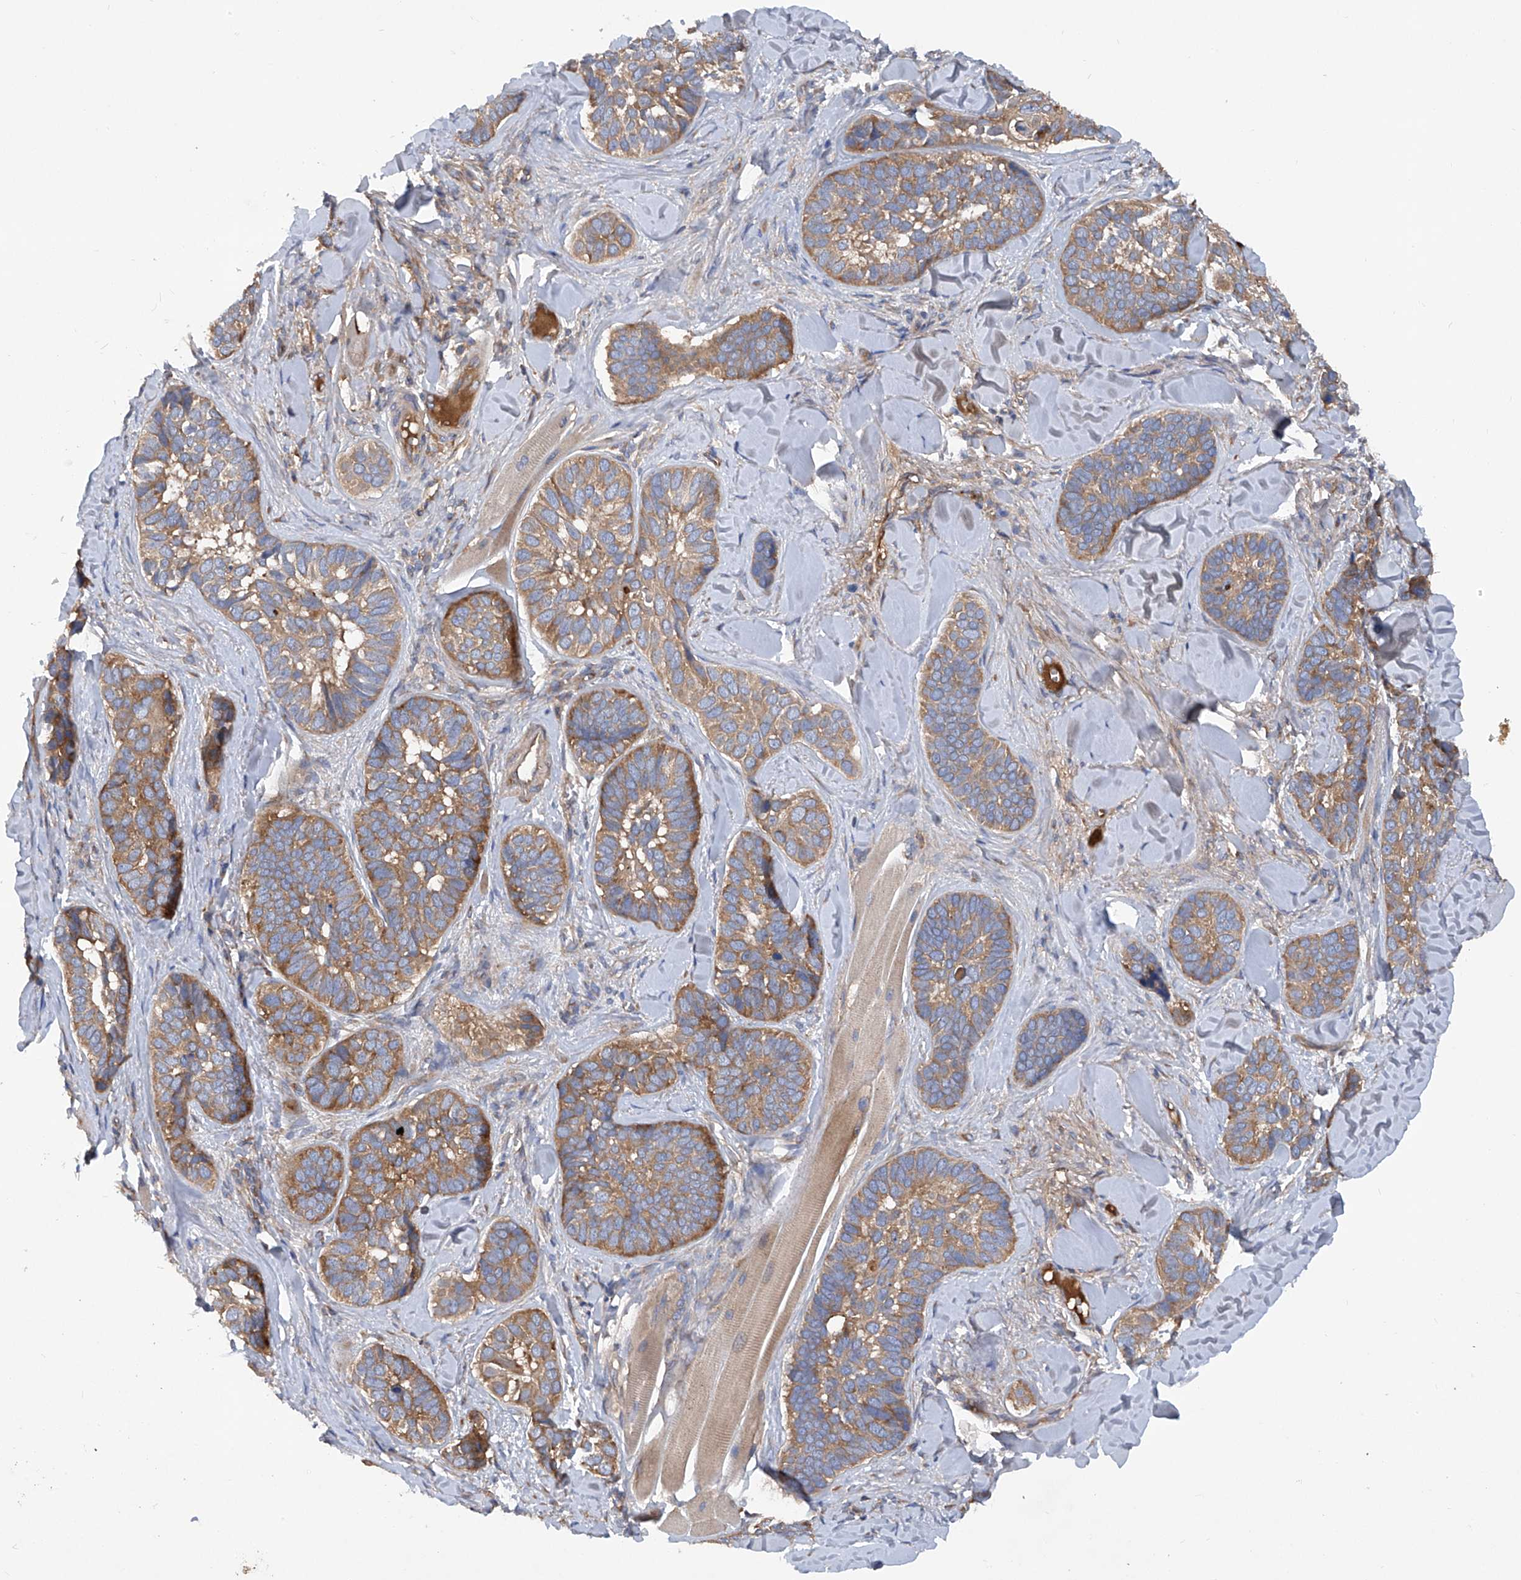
{"staining": {"intensity": "moderate", "quantity": ">75%", "location": "cytoplasmic/membranous"}, "tissue": "skin cancer", "cell_type": "Tumor cells", "image_type": "cancer", "snomed": [{"axis": "morphology", "description": "Basal cell carcinoma"}, {"axis": "topography", "description": "Skin"}], "caption": "Basal cell carcinoma (skin) was stained to show a protein in brown. There is medium levels of moderate cytoplasmic/membranous staining in about >75% of tumor cells.", "gene": "ASCC3", "patient": {"sex": "male", "age": 62}}